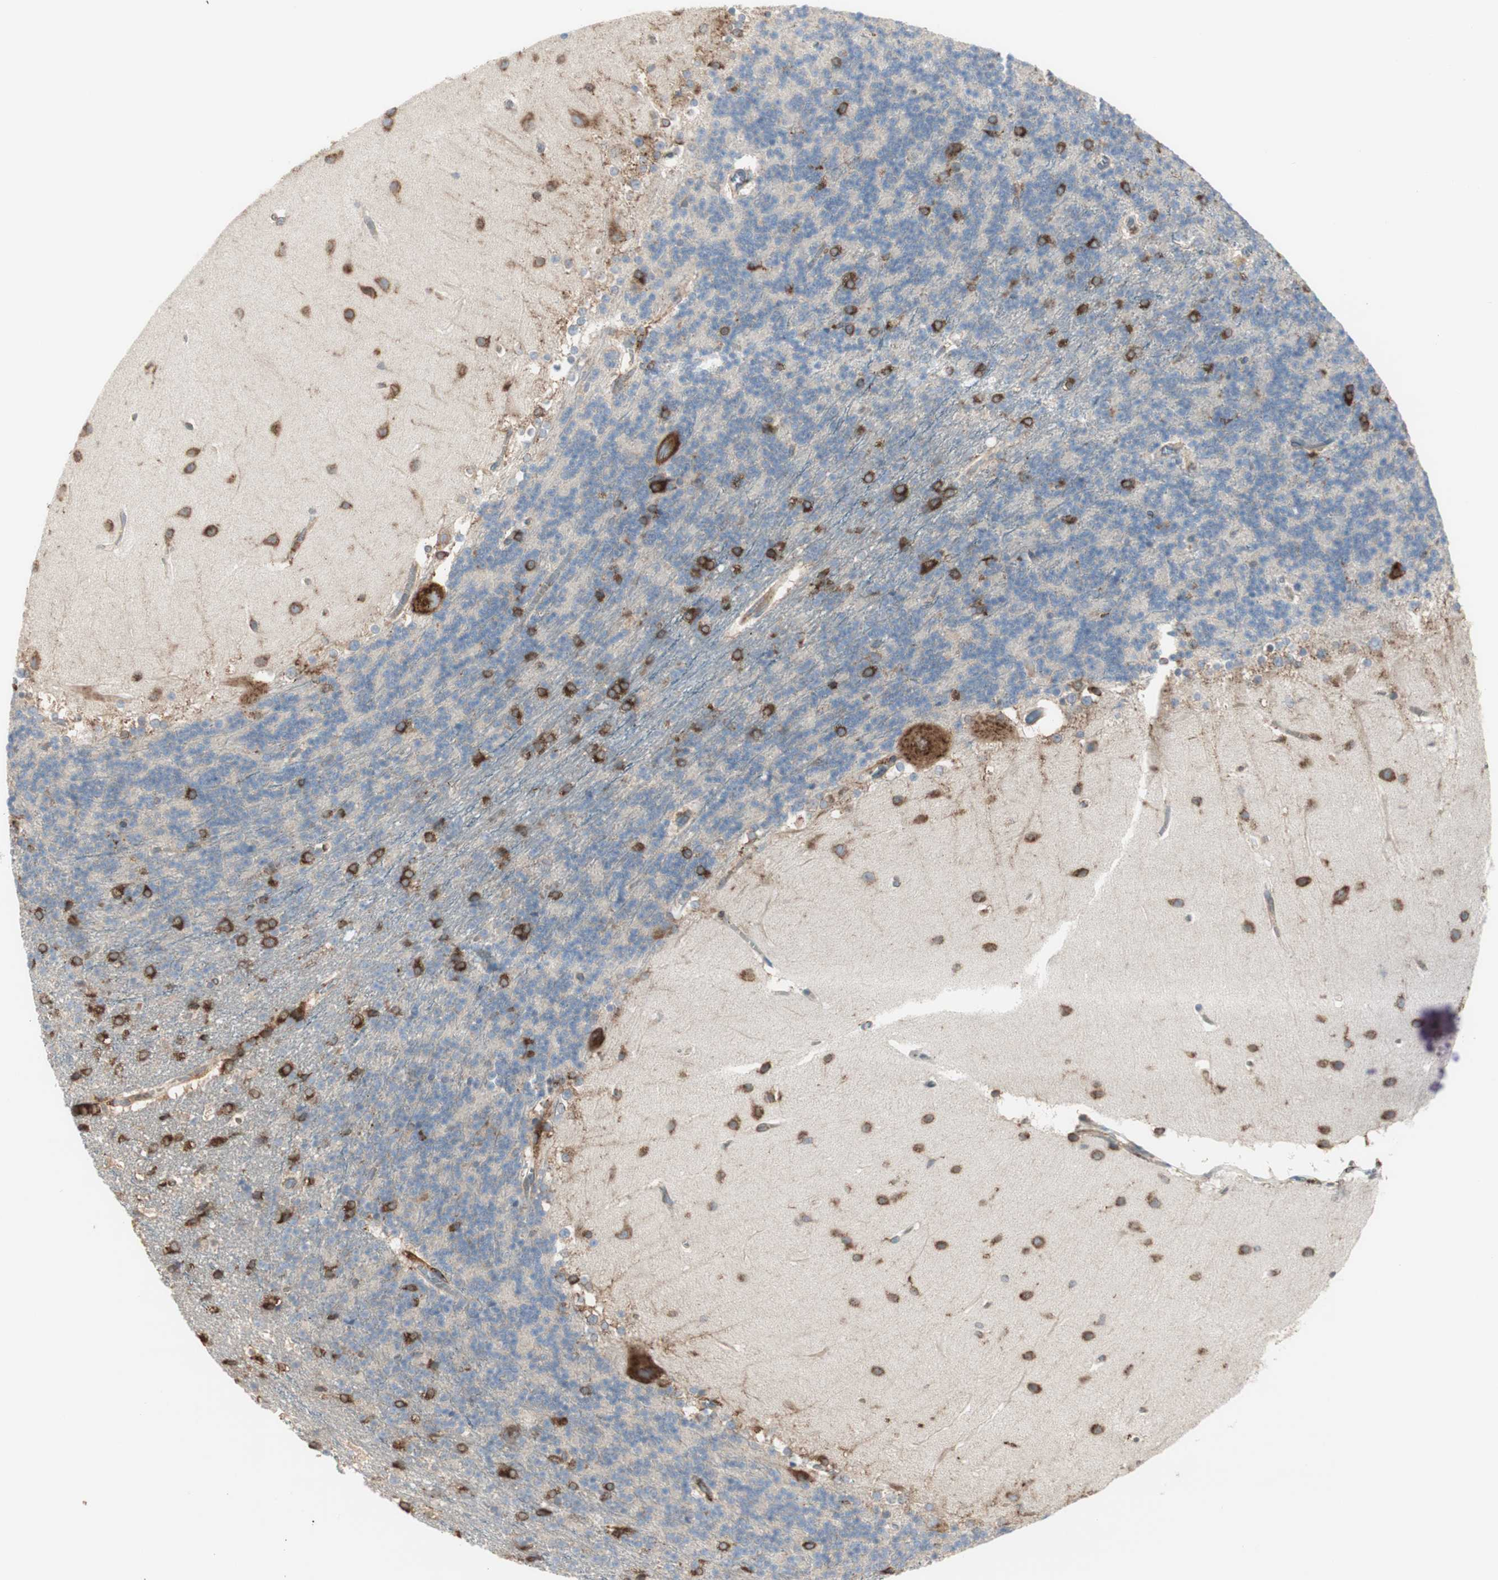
{"staining": {"intensity": "strong", "quantity": "<25%", "location": "cytoplasmic/membranous"}, "tissue": "cerebellum", "cell_type": "Cells in granular layer", "image_type": "normal", "snomed": [{"axis": "morphology", "description": "Normal tissue, NOS"}, {"axis": "topography", "description": "Cerebellum"}], "caption": "A micrograph of human cerebellum stained for a protein shows strong cytoplasmic/membranous brown staining in cells in granular layer. Using DAB (3,3'-diaminobenzidine) (brown) and hematoxylin (blue) stains, captured at high magnification using brightfield microscopy.", "gene": "RRBP1", "patient": {"sex": "female", "age": 19}}